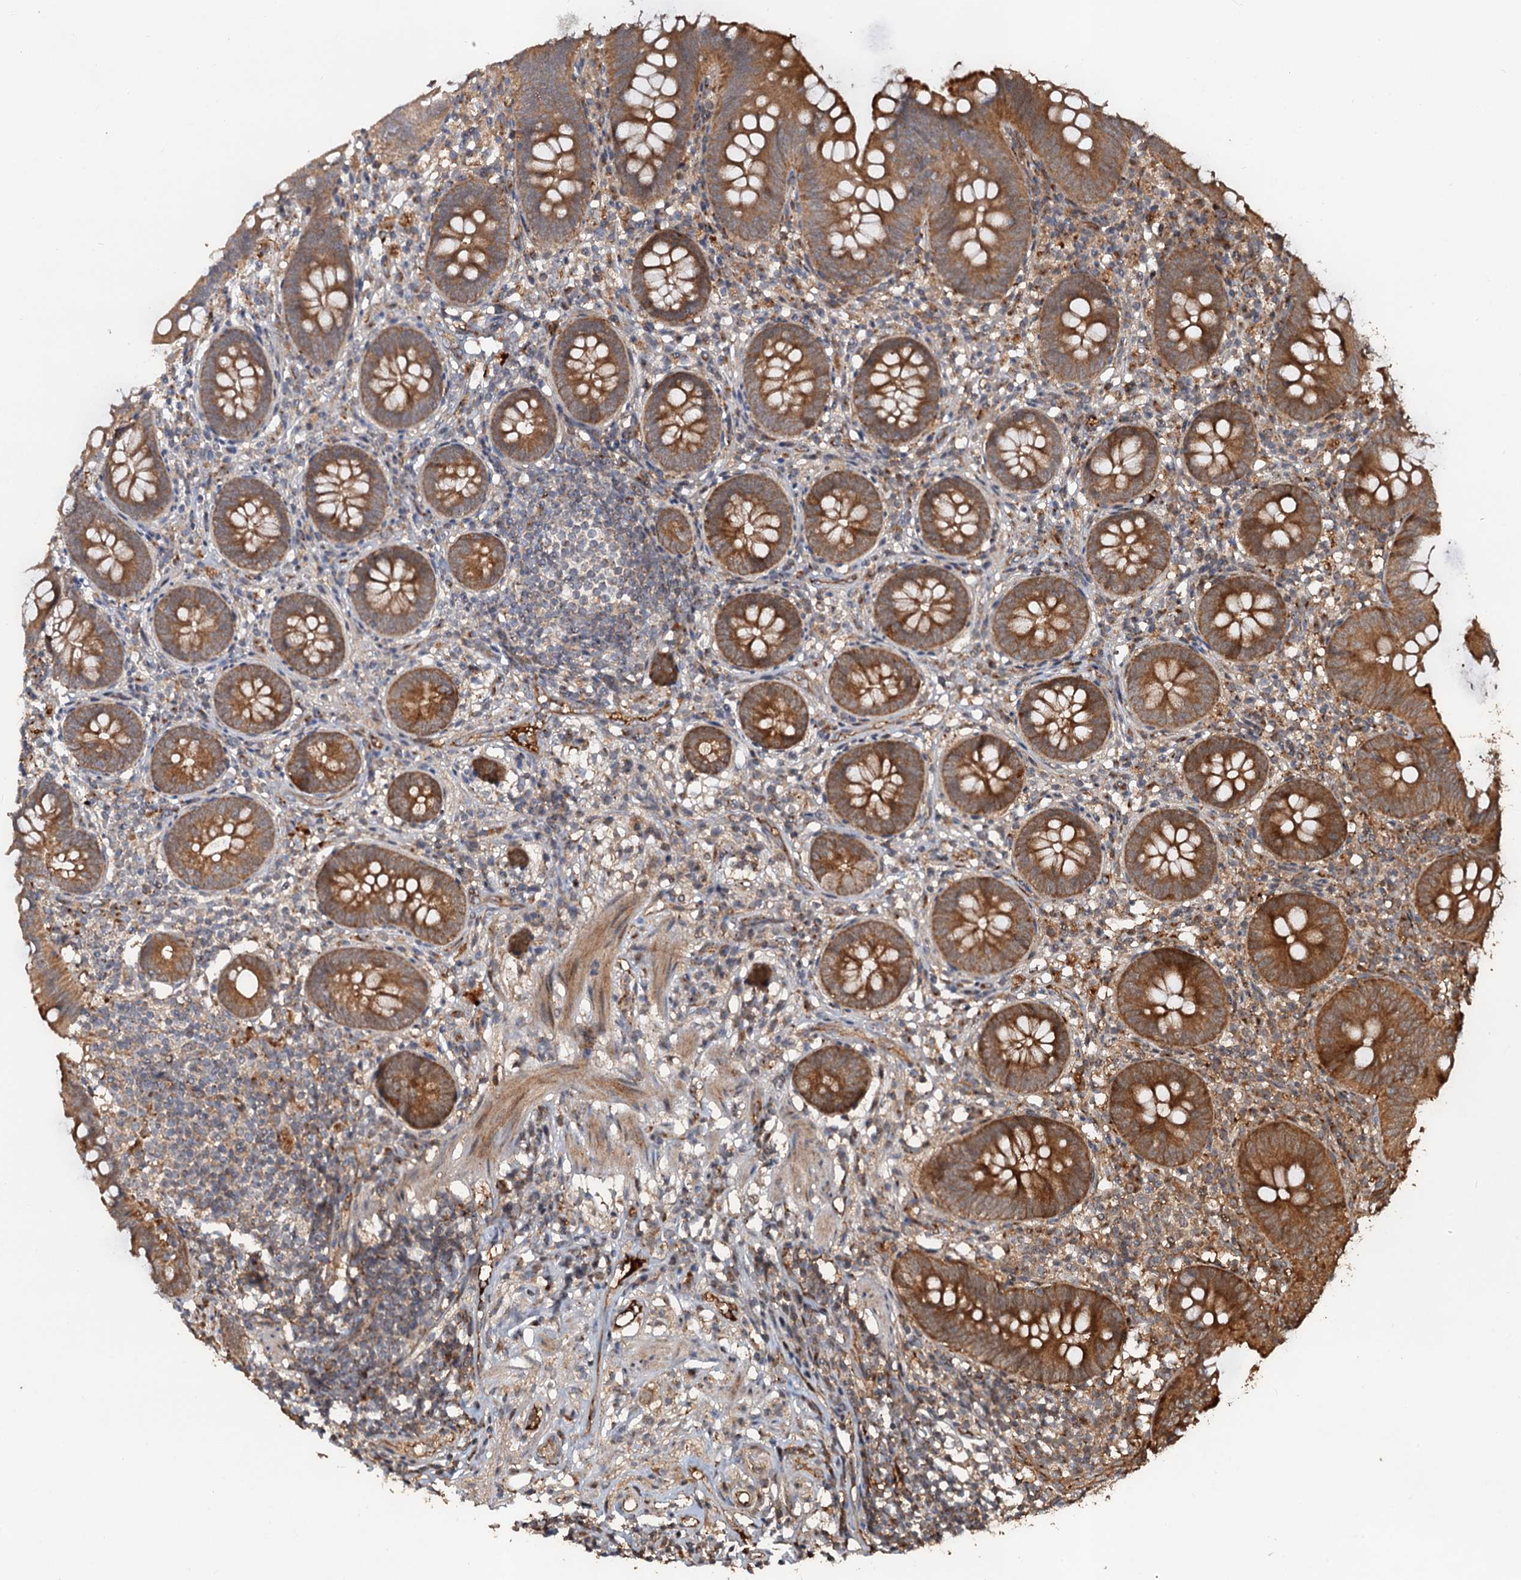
{"staining": {"intensity": "moderate", "quantity": ">75%", "location": "cytoplasmic/membranous"}, "tissue": "appendix", "cell_type": "Glandular cells", "image_type": "normal", "snomed": [{"axis": "morphology", "description": "Normal tissue, NOS"}, {"axis": "topography", "description": "Appendix"}], "caption": "Glandular cells demonstrate moderate cytoplasmic/membranous positivity in approximately >75% of cells in benign appendix.", "gene": "DEXI", "patient": {"sex": "female", "age": 62}}